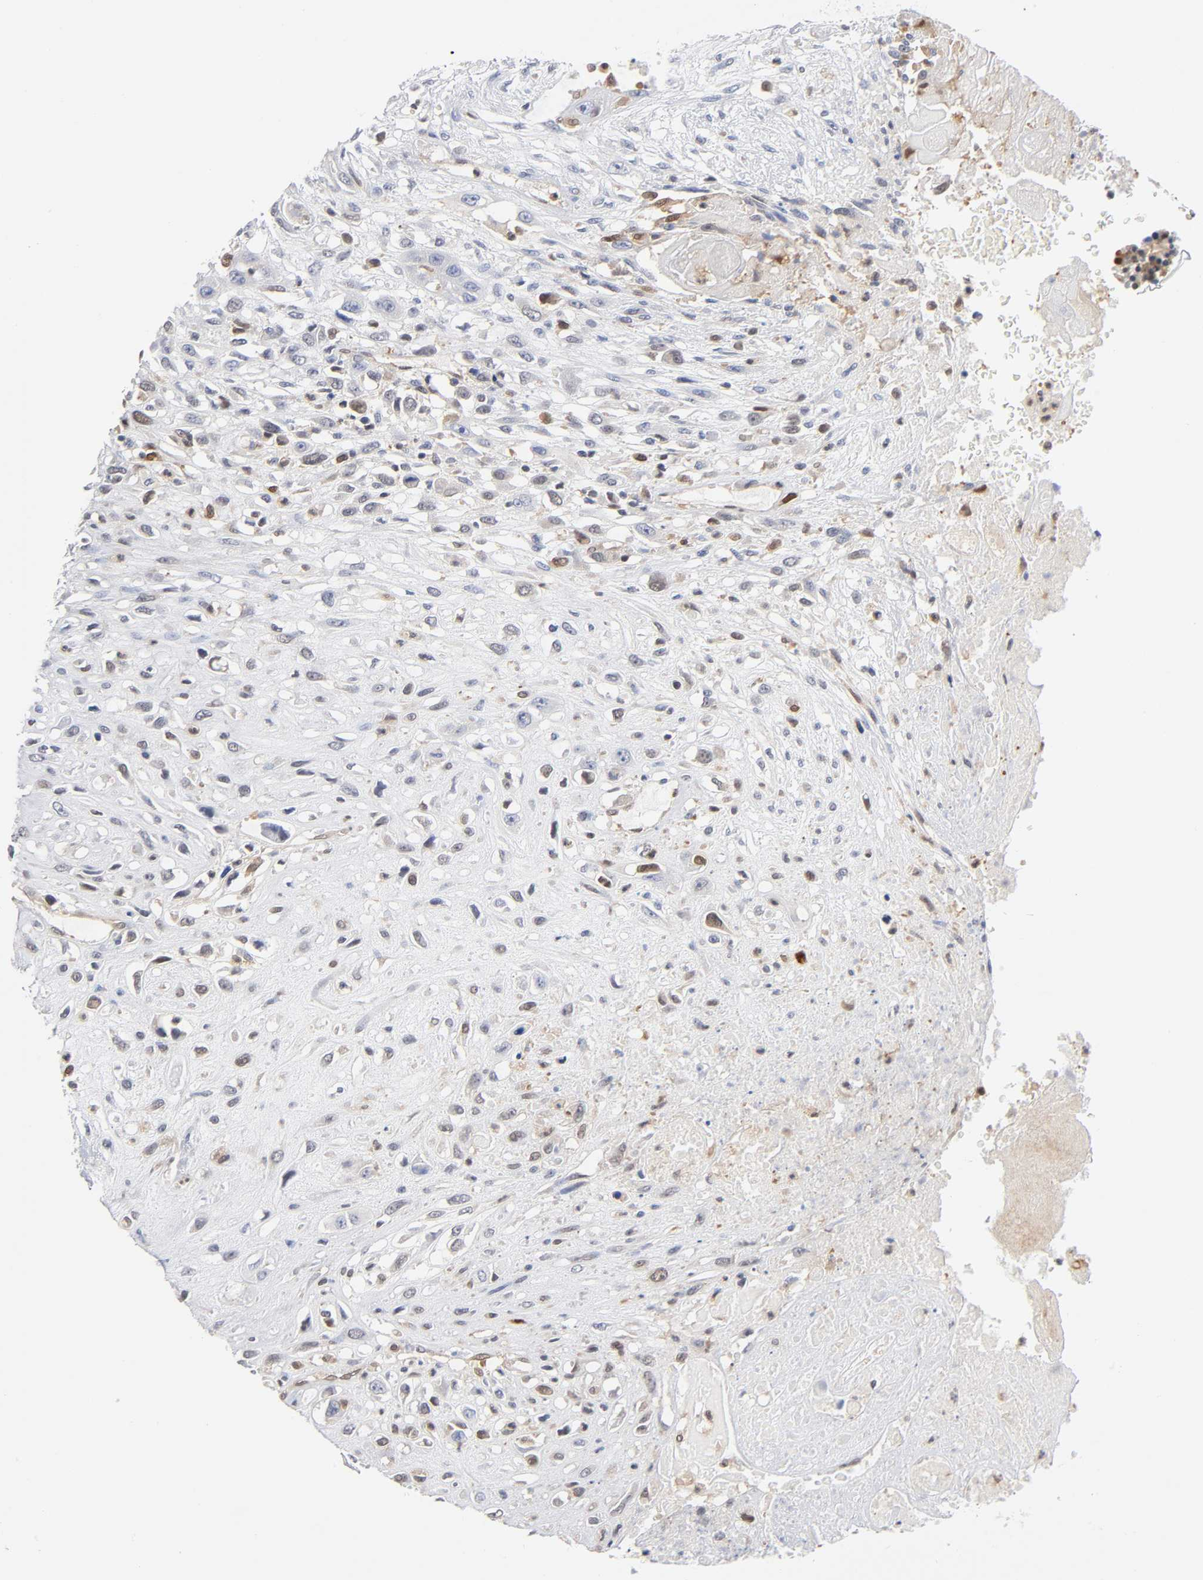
{"staining": {"intensity": "weak", "quantity": "<25%", "location": "cytoplasmic/membranous"}, "tissue": "head and neck cancer", "cell_type": "Tumor cells", "image_type": "cancer", "snomed": [{"axis": "morphology", "description": "Necrosis, NOS"}, {"axis": "morphology", "description": "Neoplasm, malignant, NOS"}, {"axis": "topography", "description": "Salivary gland"}, {"axis": "topography", "description": "Head-Neck"}], "caption": "This is a histopathology image of immunohistochemistry staining of head and neck malignant neoplasm, which shows no staining in tumor cells. The staining was performed using DAB (3,3'-diaminobenzidine) to visualize the protein expression in brown, while the nuclei were stained in blue with hematoxylin (Magnification: 20x).", "gene": "DFFB", "patient": {"sex": "male", "age": 43}}